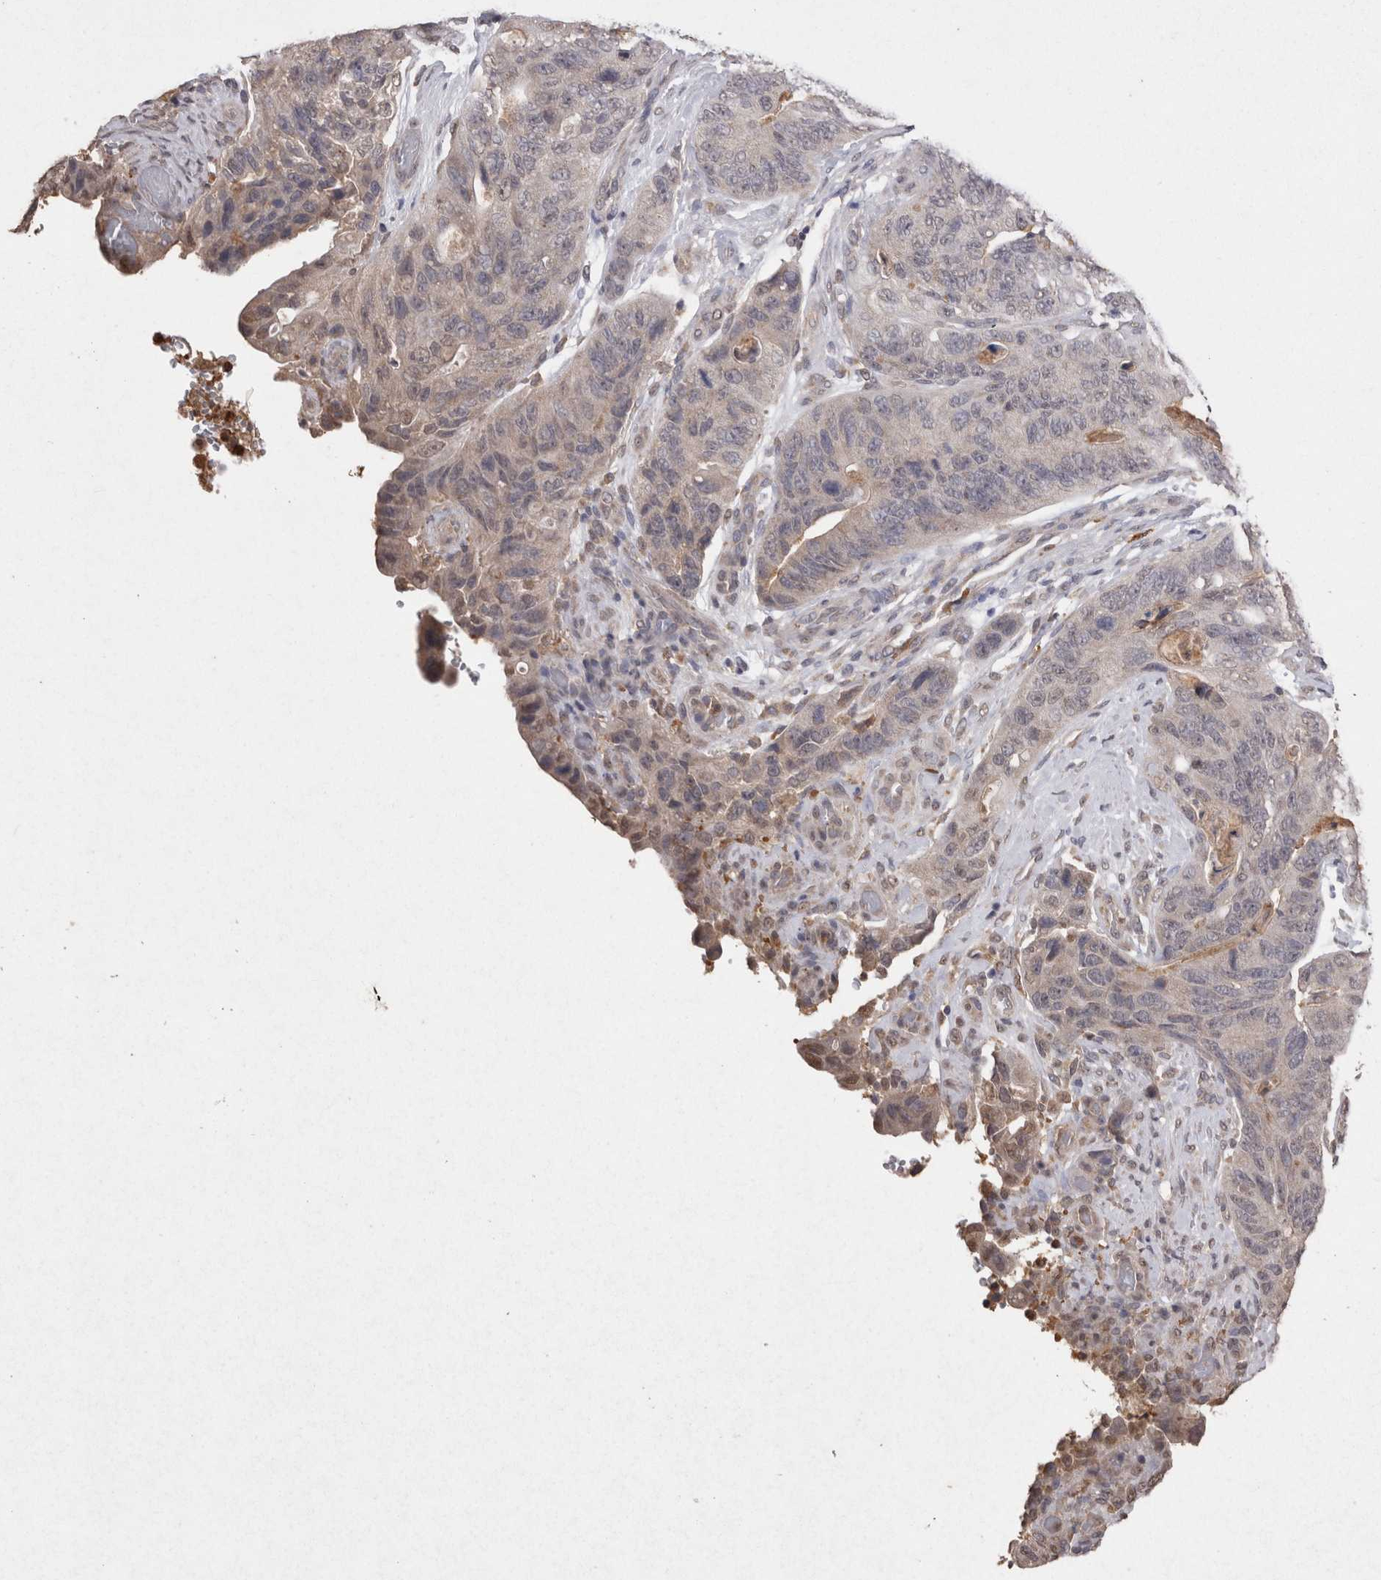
{"staining": {"intensity": "negative", "quantity": "none", "location": "none"}, "tissue": "stomach cancer", "cell_type": "Tumor cells", "image_type": "cancer", "snomed": [{"axis": "morphology", "description": "Adenocarcinoma, NOS"}, {"axis": "topography", "description": "Stomach"}], "caption": "The IHC histopathology image has no significant expression in tumor cells of stomach adenocarcinoma tissue.", "gene": "GRK5", "patient": {"sex": "female", "age": 89}}